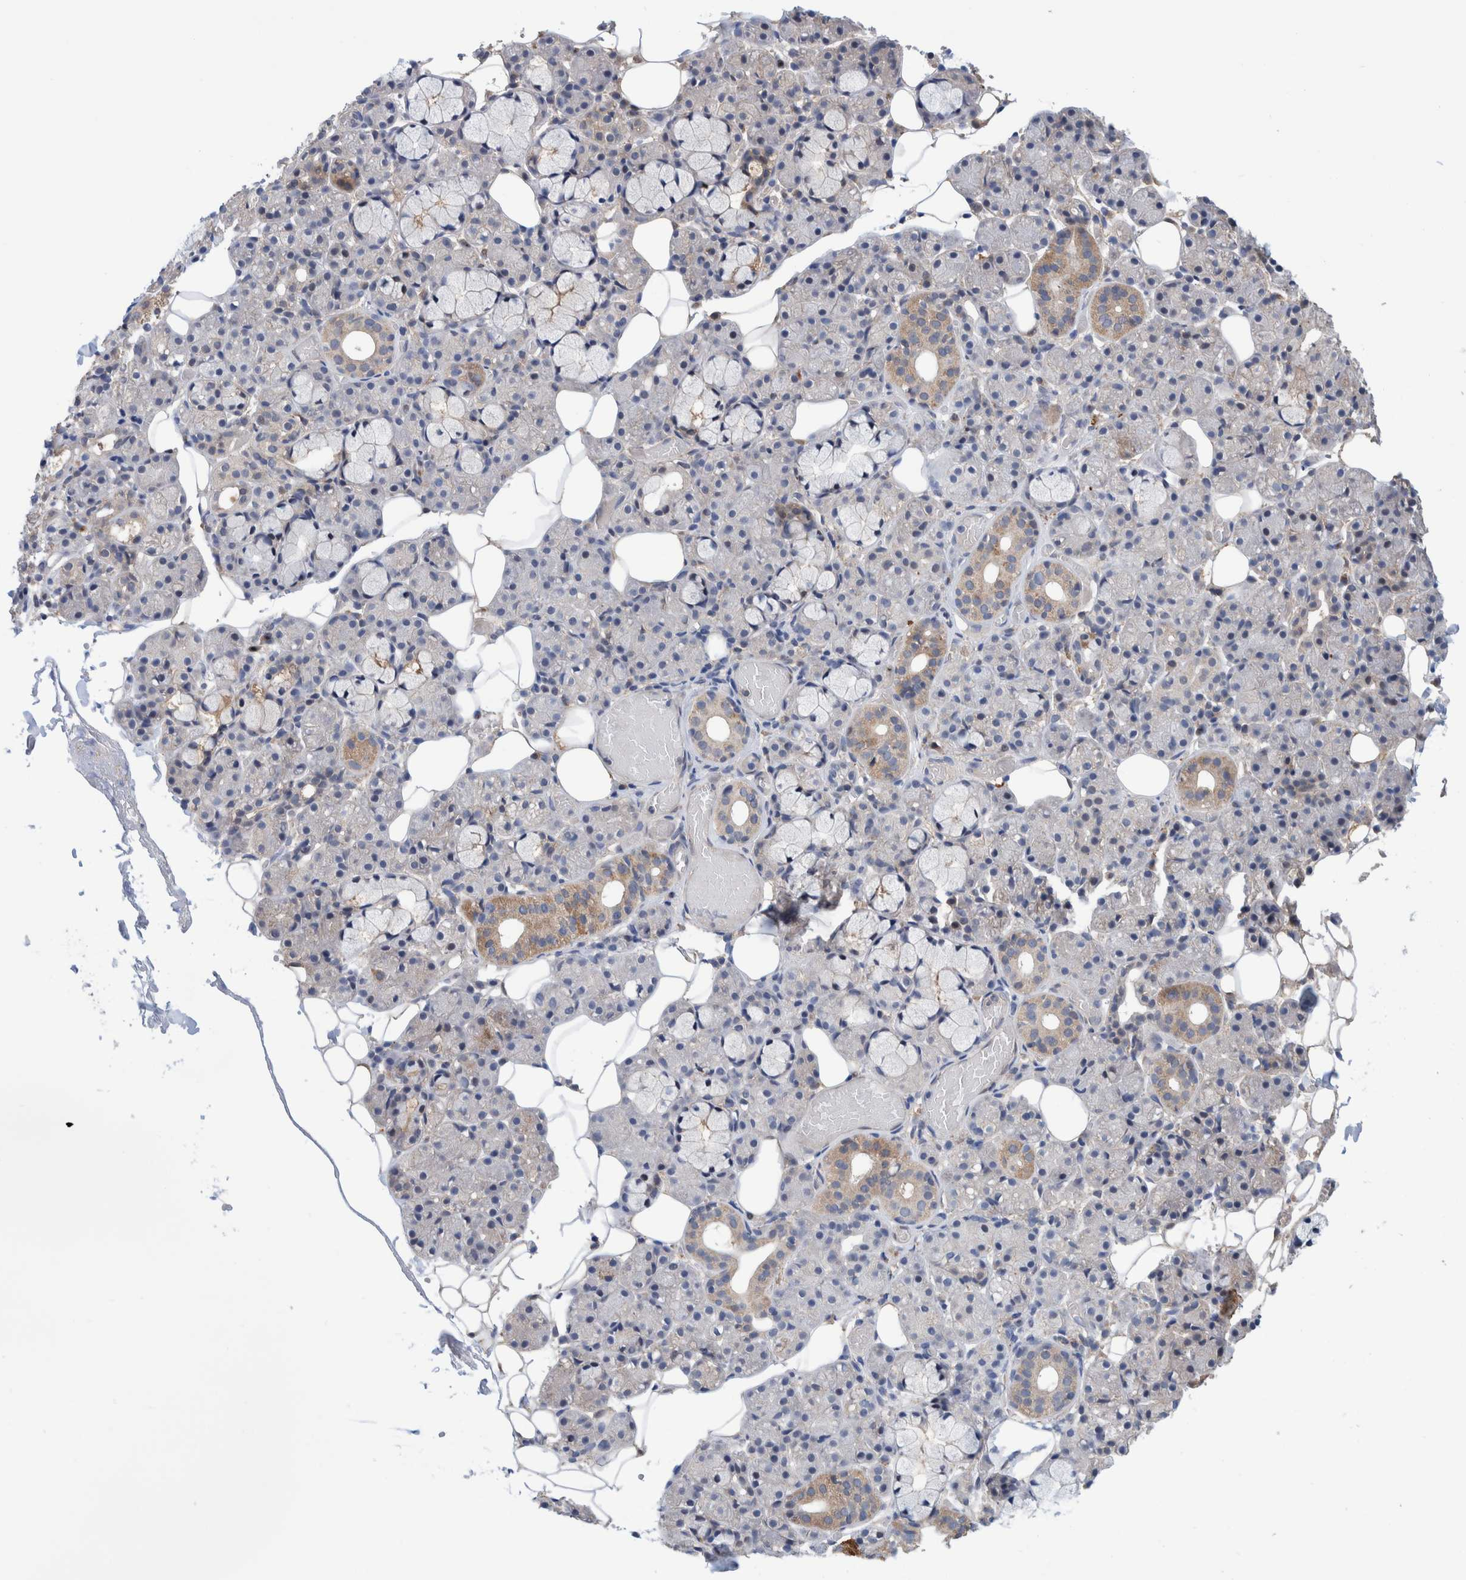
{"staining": {"intensity": "weak", "quantity": "<25%", "location": "cytoplasmic/membranous"}, "tissue": "salivary gland", "cell_type": "Glandular cells", "image_type": "normal", "snomed": [{"axis": "morphology", "description": "Normal tissue, NOS"}, {"axis": "topography", "description": "Salivary gland"}], "caption": "This is a photomicrograph of IHC staining of benign salivary gland, which shows no expression in glandular cells. The staining is performed using DAB (3,3'-diaminobenzidine) brown chromogen with nuclei counter-stained in using hematoxylin.", "gene": "PFAS", "patient": {"sex": "male", "age": 63}}